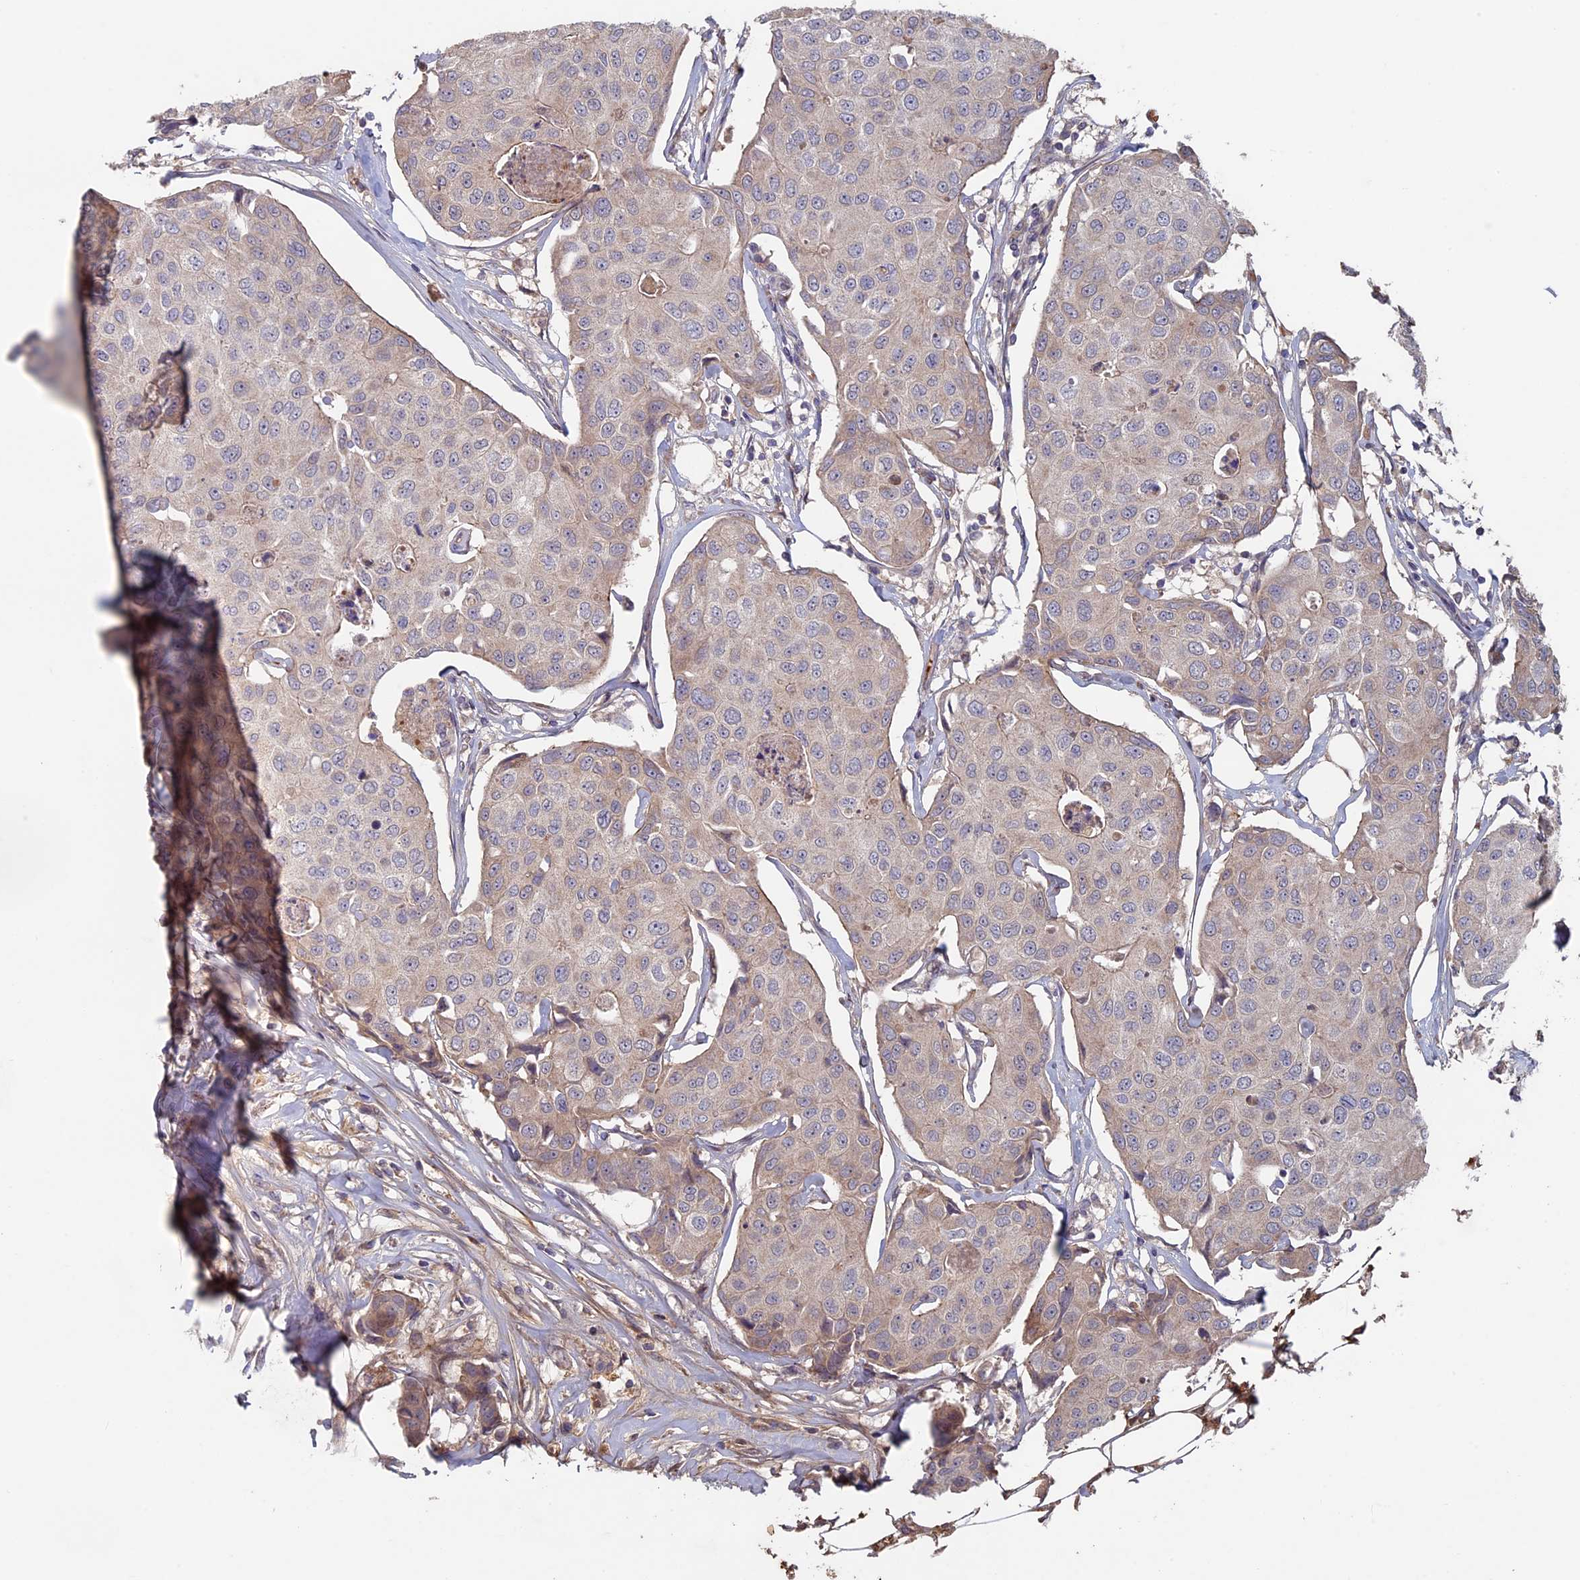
{"staining": {"intensity": "negative", "quantity": "none", "location": "none"}, "tissue": "breast cancer", "cell_type": "Tumor cells", "image_type": "cancer", "snomed": [{"axis": "morphology", "description": "Duct carcinoma"}, {"axis": "topography", "description": "Breast"}], "caption": "The immunohistochemistry (IHC) image has no significant staining in tumor cells of breast invasive ductal carcinoma tissue.", "gene": "RCCD1", "patient": {"sex": "female", "age": 80}}